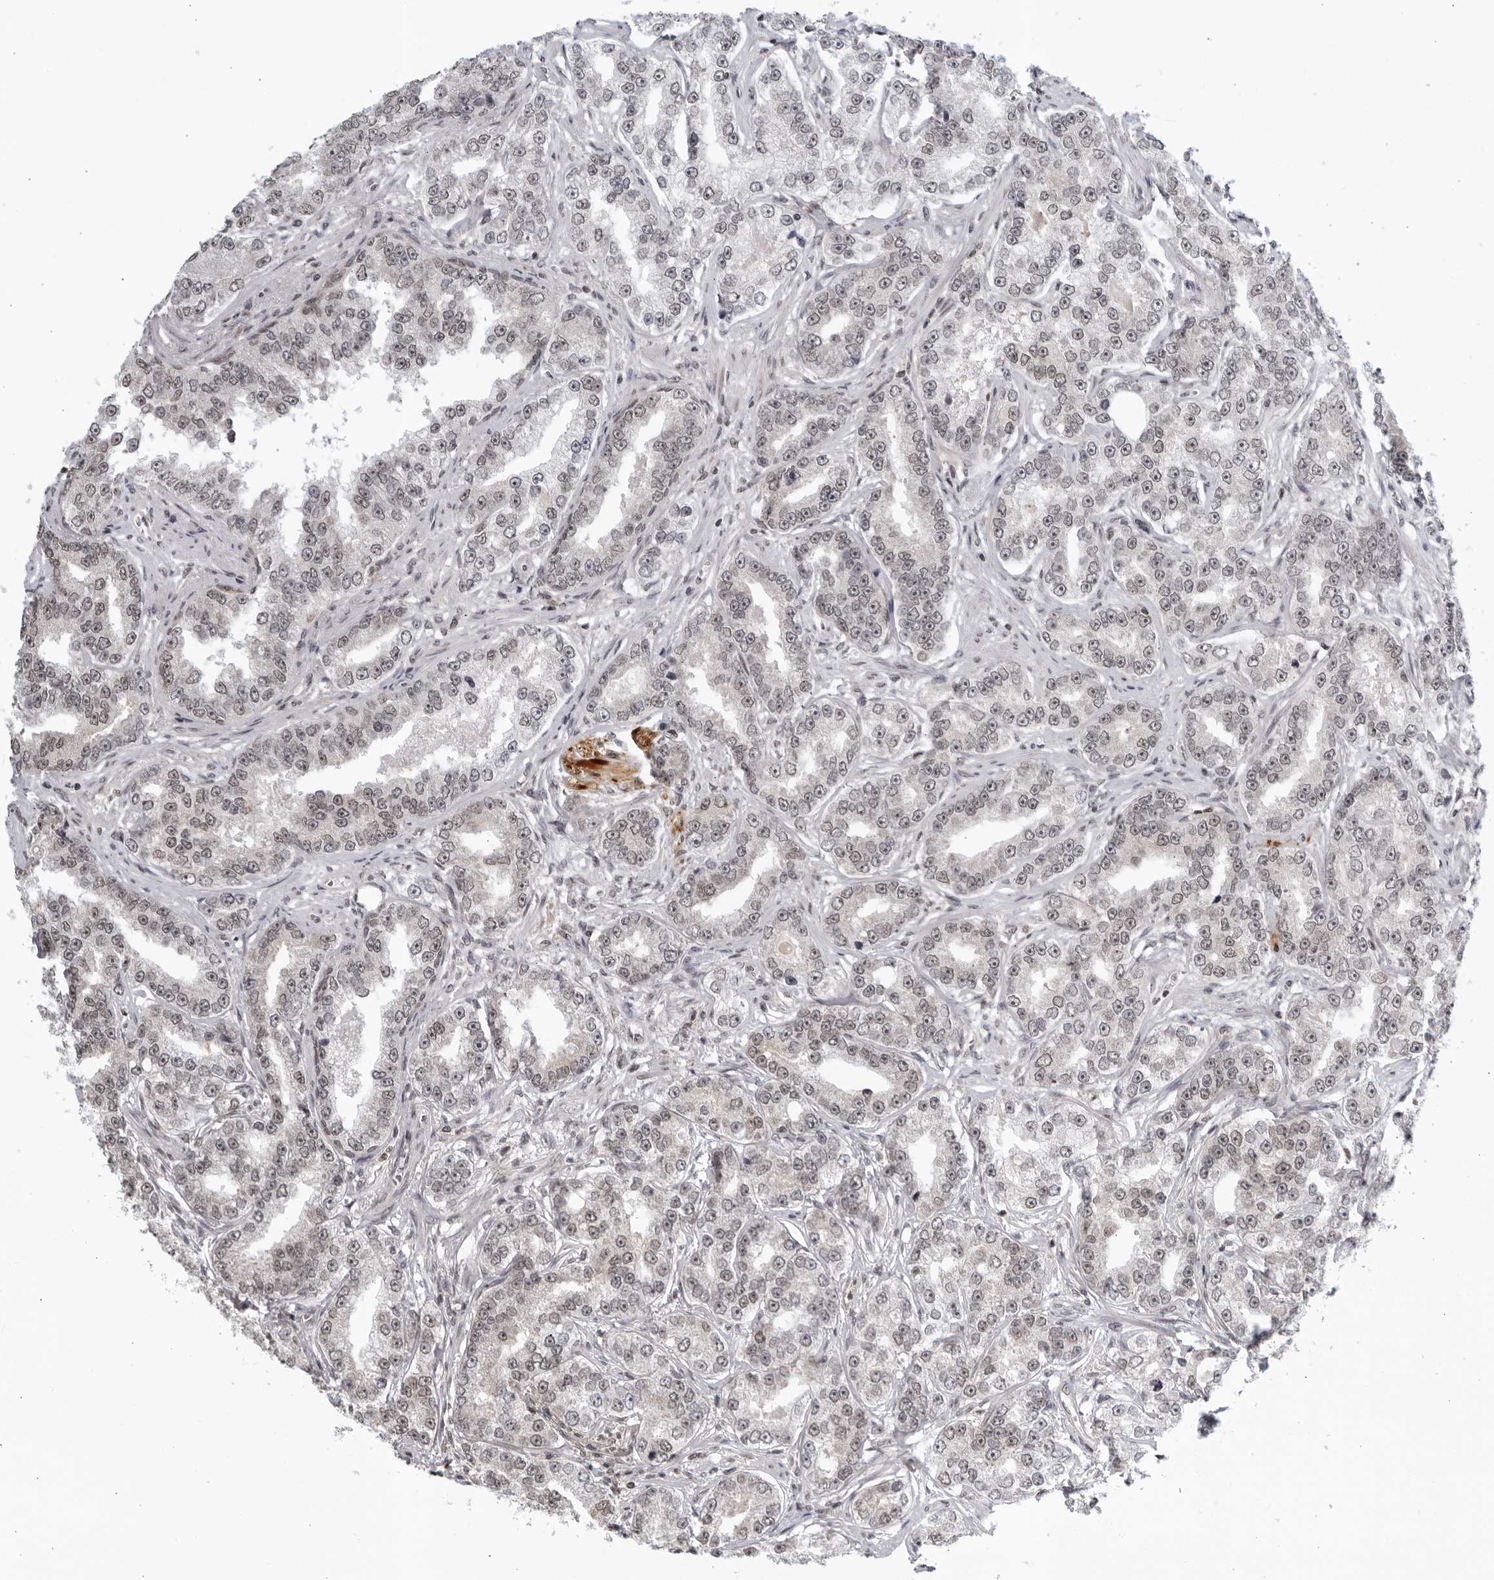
{"staining": {"intensity": "weak", "quantity": "<25%", "location": "nuclear"}, "tissue": "prostate cancer", "cell_type": "Tumor cells", "image_type": "cancer", "snomed": [{"axis": "morphology", "description": "Normal tissue, NOS"}, {"axis": "morphology", "description": "Adenocarcinoma, High grade"}, {"axis": "topography", "description": "Prostate"}], "caption": "Immunohistochemistry histopathology image of neoplastic tissue: adenocarcinoma (high-grade) (prostate) stained with DAB (3,3'-diaminobenzidine) exhibits no significant protein positivity in tumor cells.", "gene": "CC2D1B", "patient": {"sex": "male", "age": 83}}